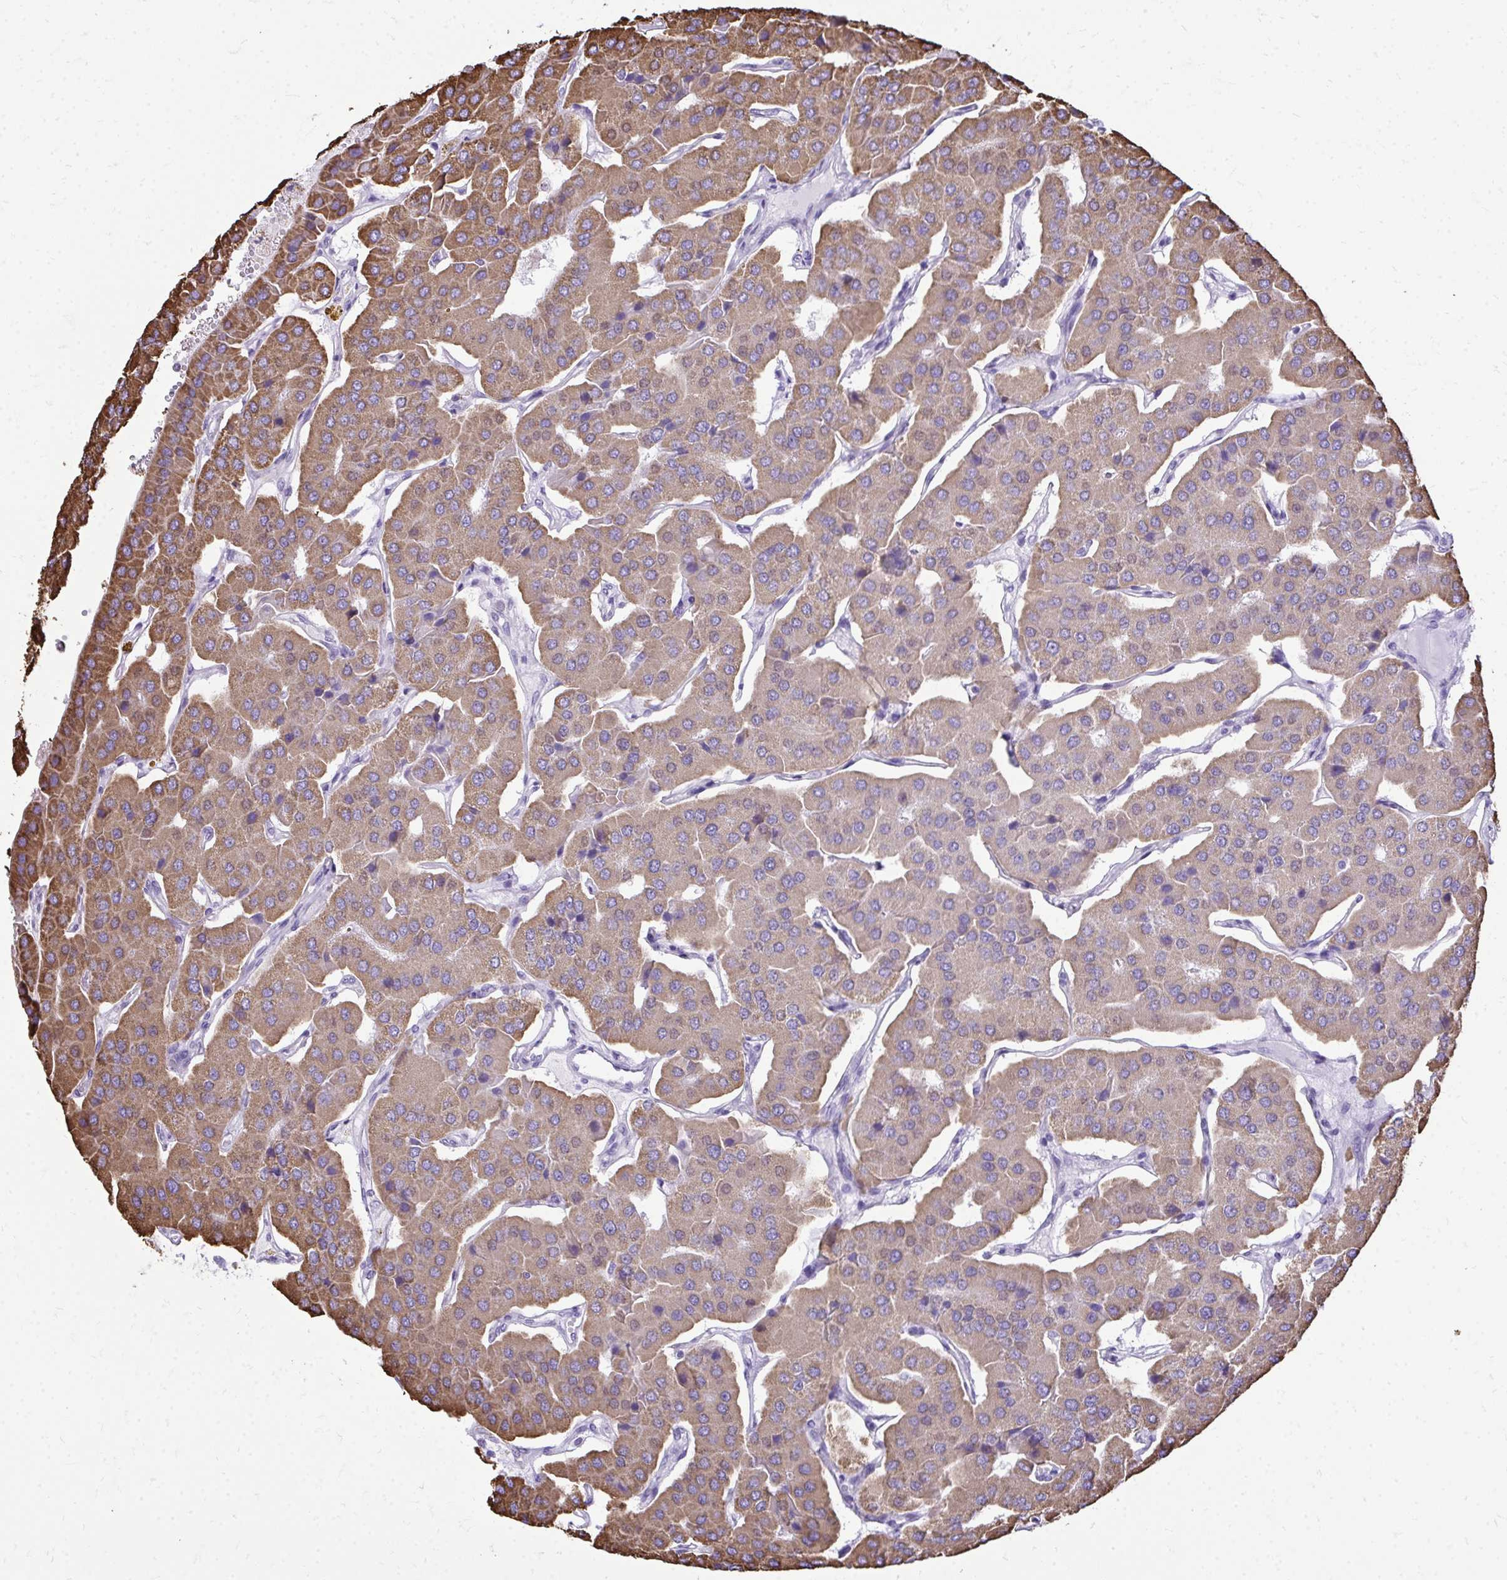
{"staining": {"intensity": "moderate", "quantity": "25%-75%", "location": "cytoplasmic/membranous"}, "tissue": "parathyroid gland", "cell_type": "Glandular cells", "image_type": "normal", "snomed": [{"axis": "morphology", "description": "Normal tissue, NOS"}, {"axis": "morphology", "description": "Adenoma, NOS"}, {"axis": "topography", "description": "Parathyroid gland"}], "caption": "The histopathology image shows staining of unremarkable parathyroid gland, revealing moderate cytoplasmic/membranous protein positivity (brown color) within glandular cells.", "gene": "MPZL2", "patient": {"sex": "female", "age": 86}}